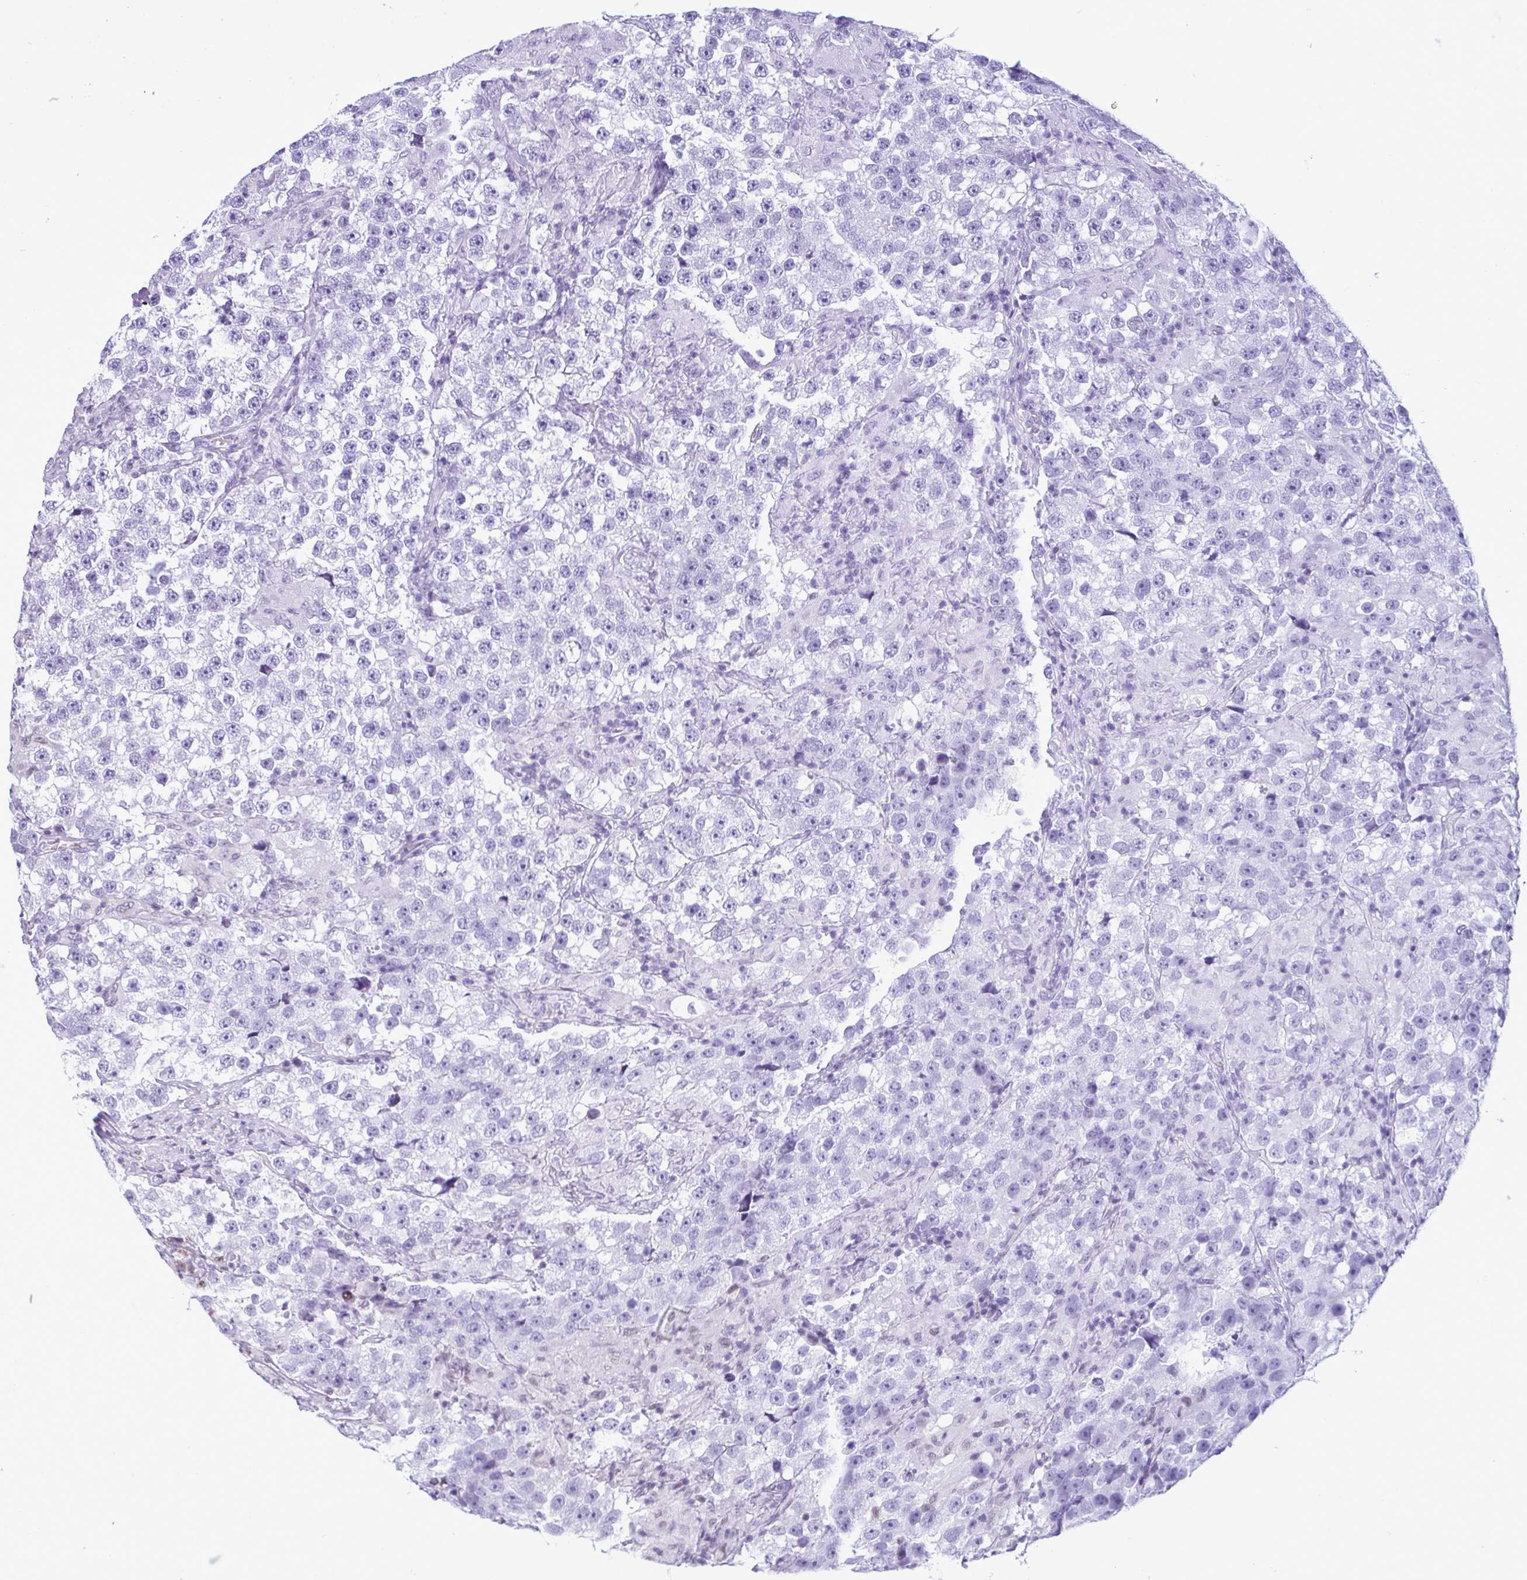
{"staining": {"intensity": "negative", "quantity": "none", "location": "none"}, "tissue": "testis cancer", "cell_type": "Tumor cells", "image_type": "cancer", "snomed": [{"axis": "morphology", "description": "Seminoma, NOS"}, {"axis": "topography", "description": "Testis"}], "caption": "Testis cancer was stained to show a protein in brown. There is no significant expression in tumor cells.", "gene": "IRF1", "patient": {"sex": "male", "age": 46}}